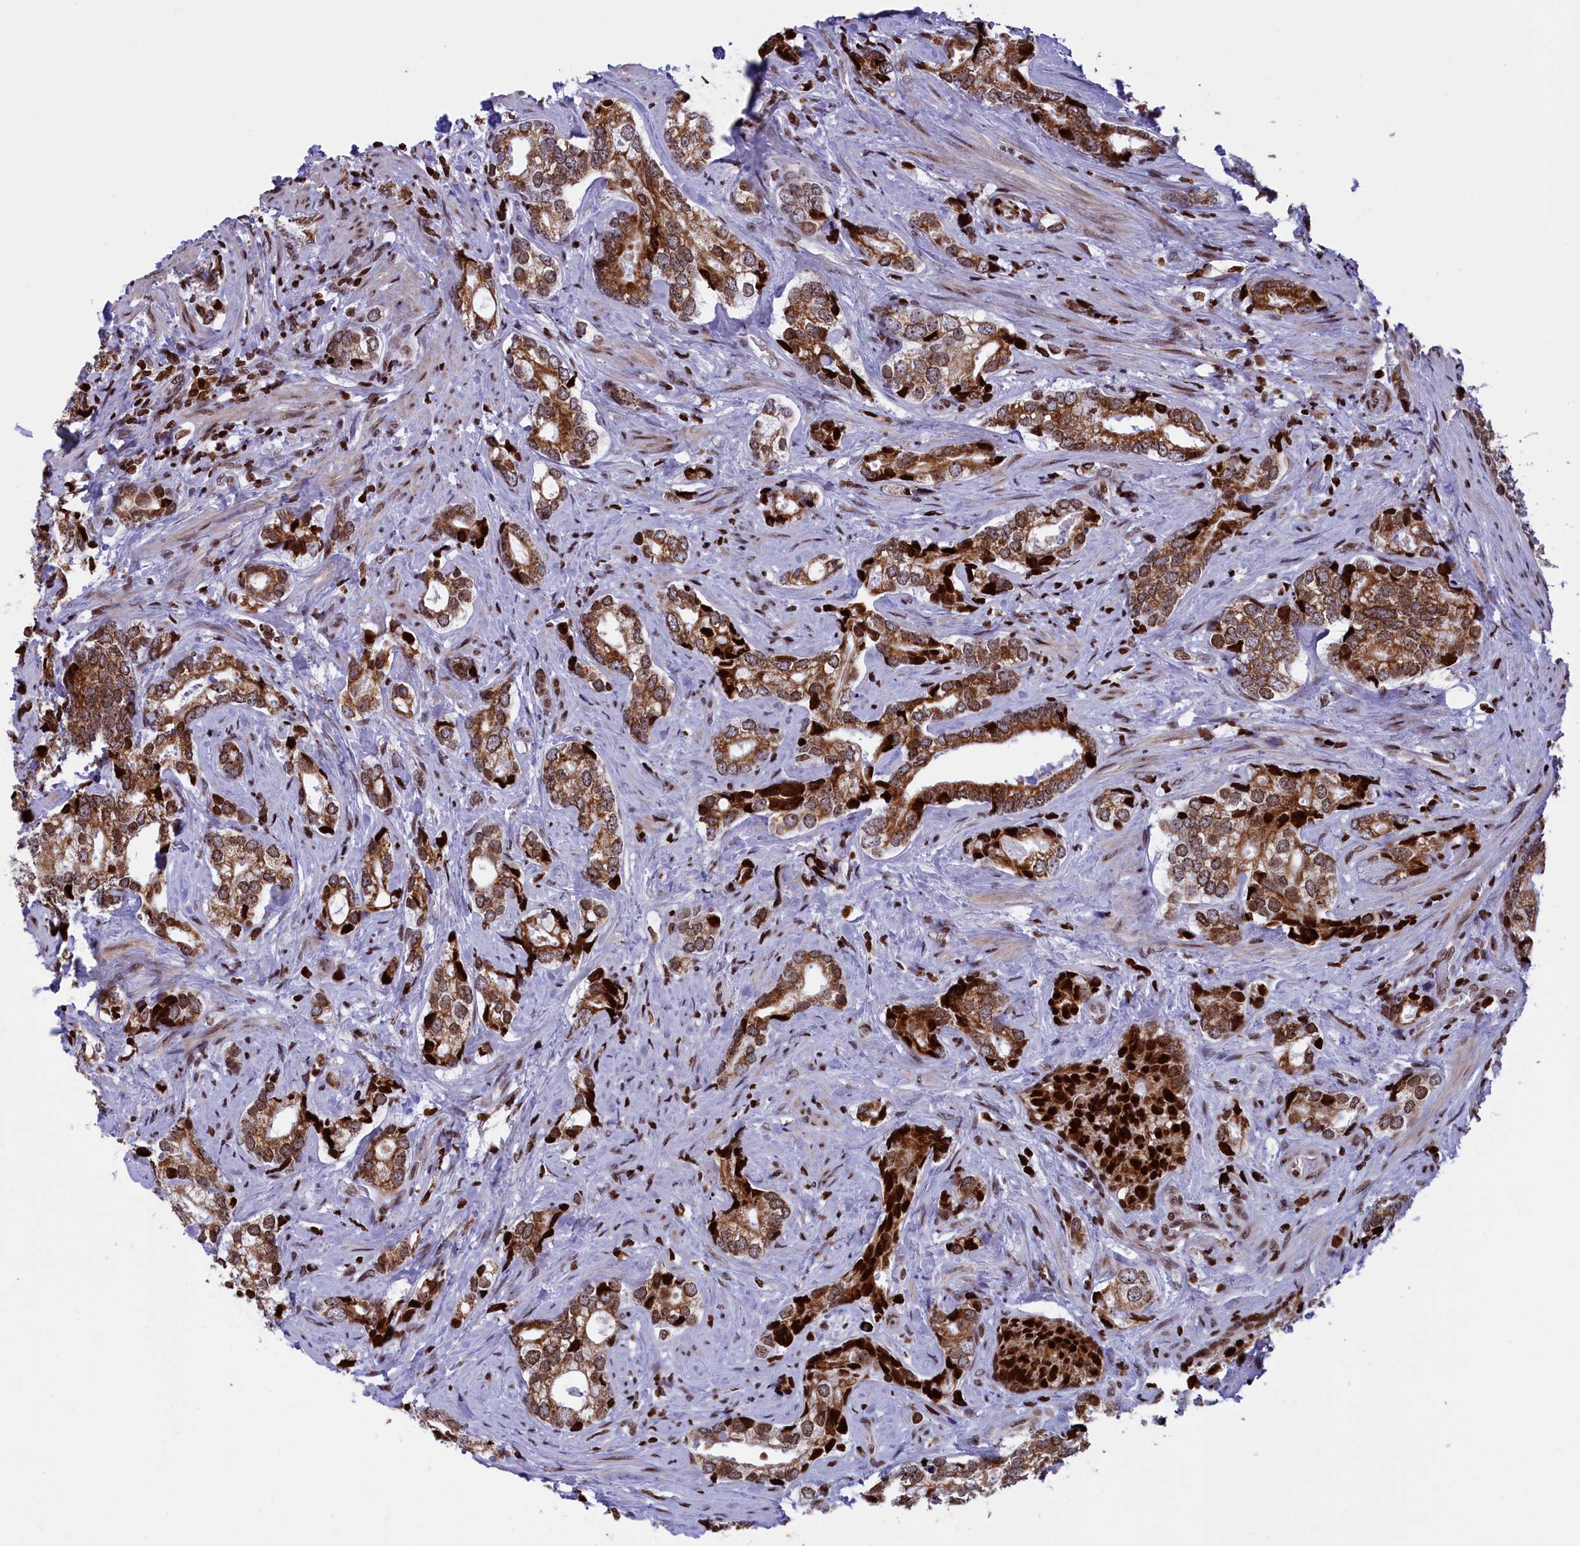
{"staining": {"intensity": "moderate", "quantity": ">75%", "location": "cytoplasmic/membranous,nuclear"}, "tissue": "prostate cancer", "cell_type": "Tumor cells", "image_type": "cancer", "snomed": [{"axis": "morphology", "description": "Adenocarcinoma, High grade"}, {"axis": "topography", "description": "Prostate"}], "caption": "An image of prostate cancer (high-grade adenocarcinoma) stained for a protein exhibits moderate cytoplasmic/membranous and nuclear brown staining in tumor cells.", "gene": "TIMM29", "patient": {"sex": "male", "age": 75}}